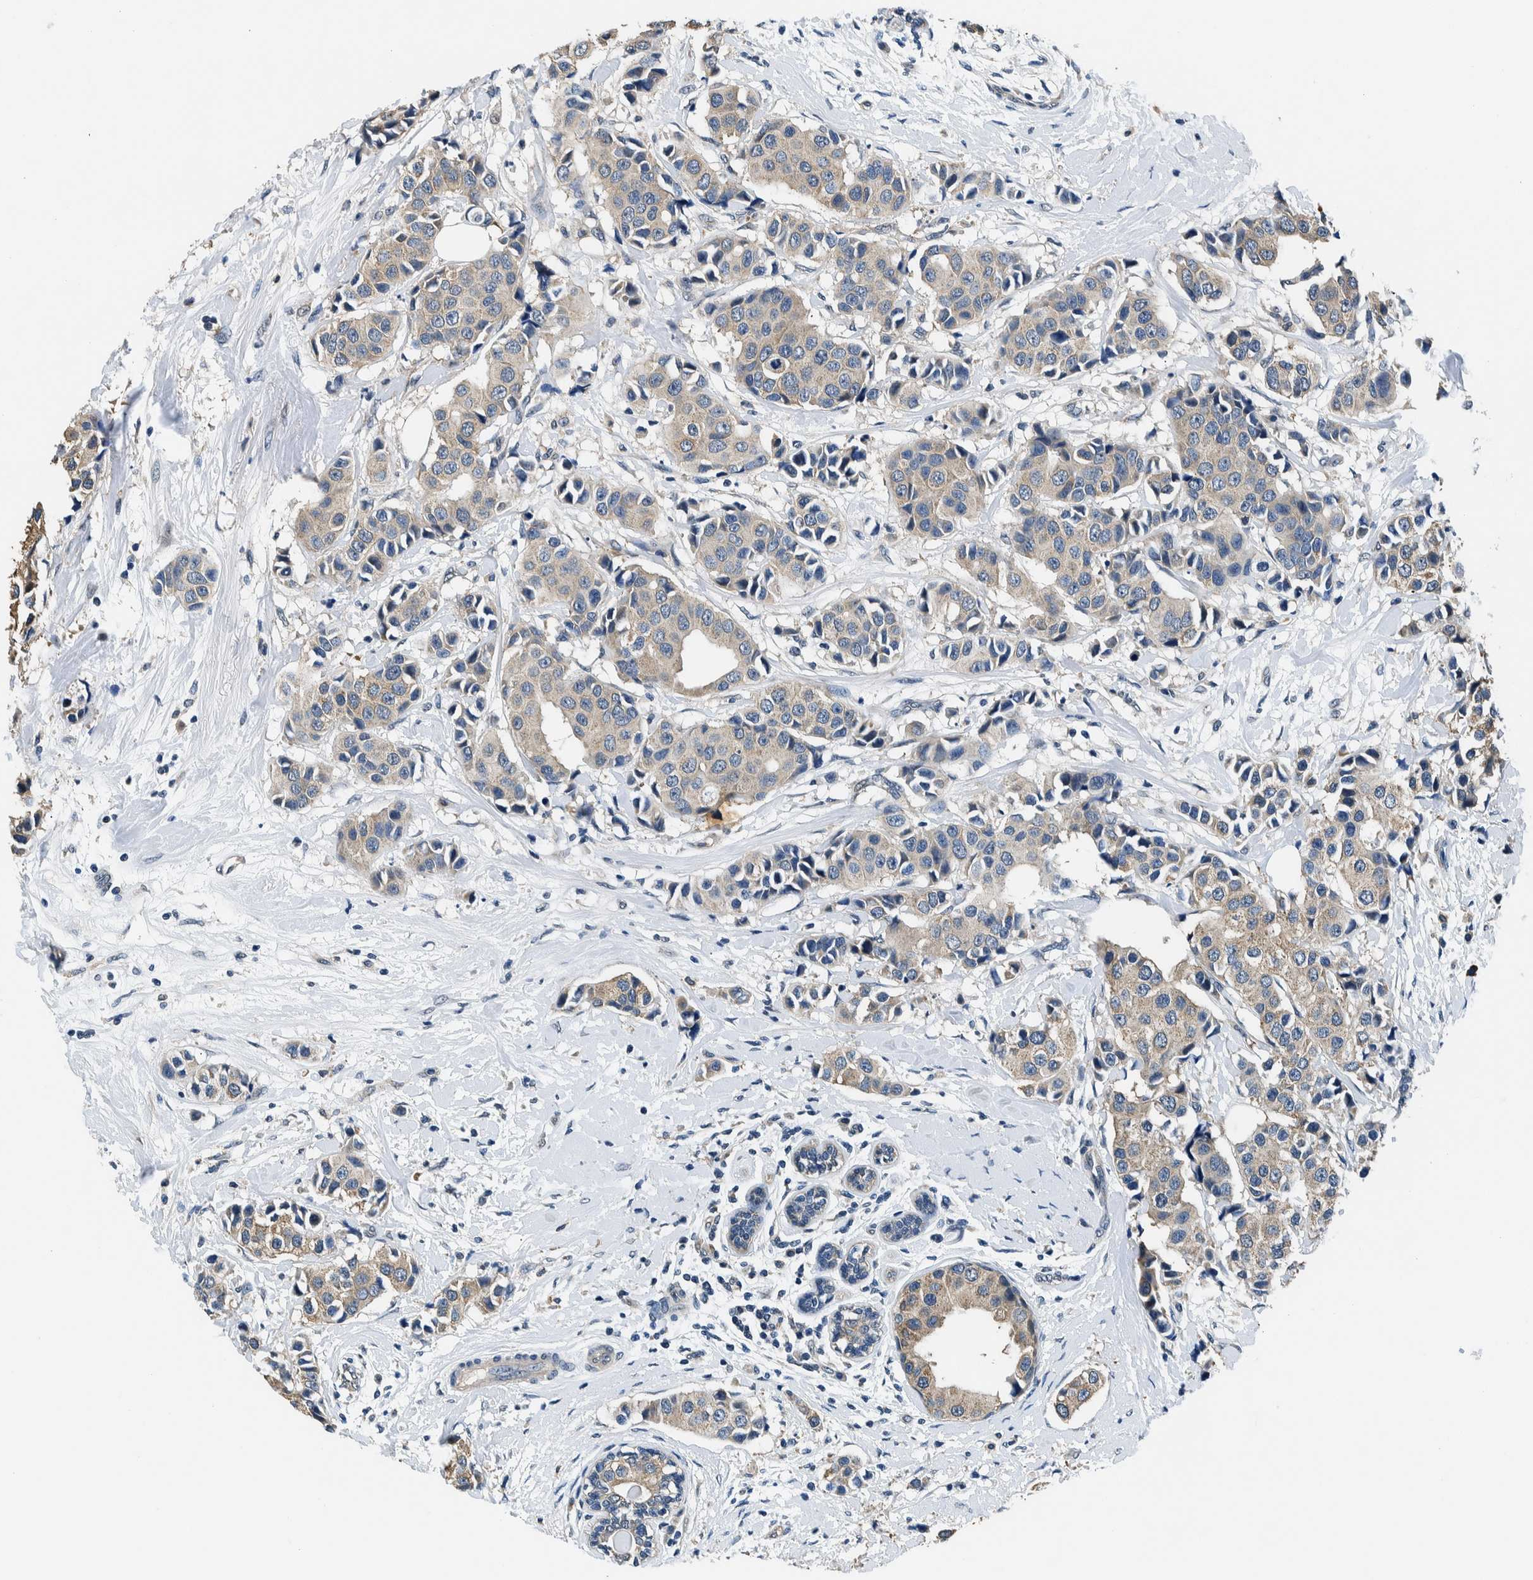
{"staining": {"intensity": "weak", "quantity": ">75%", "location": "cytoplasmic/membranous"}, "tissue": "breast cancer", "cell_type": "Tumor cells", "image_type": "cancer", "snomed": [{"axis": "morphology", "description": "Normal tissue, NOS"}, {"axis": "morphology", "description": "Duct carcinoma"}, {"axis": "topography", "description": "Breast"}], "caption": "About >75% of tumor cells in breast invasive ductal carcinoma display weak cytoplasmic/membranous protein staining as visualized by brown immunohistochemical staining.", "gene": "NIBAN2", "patient": {"sex": "female", "age": 39}}